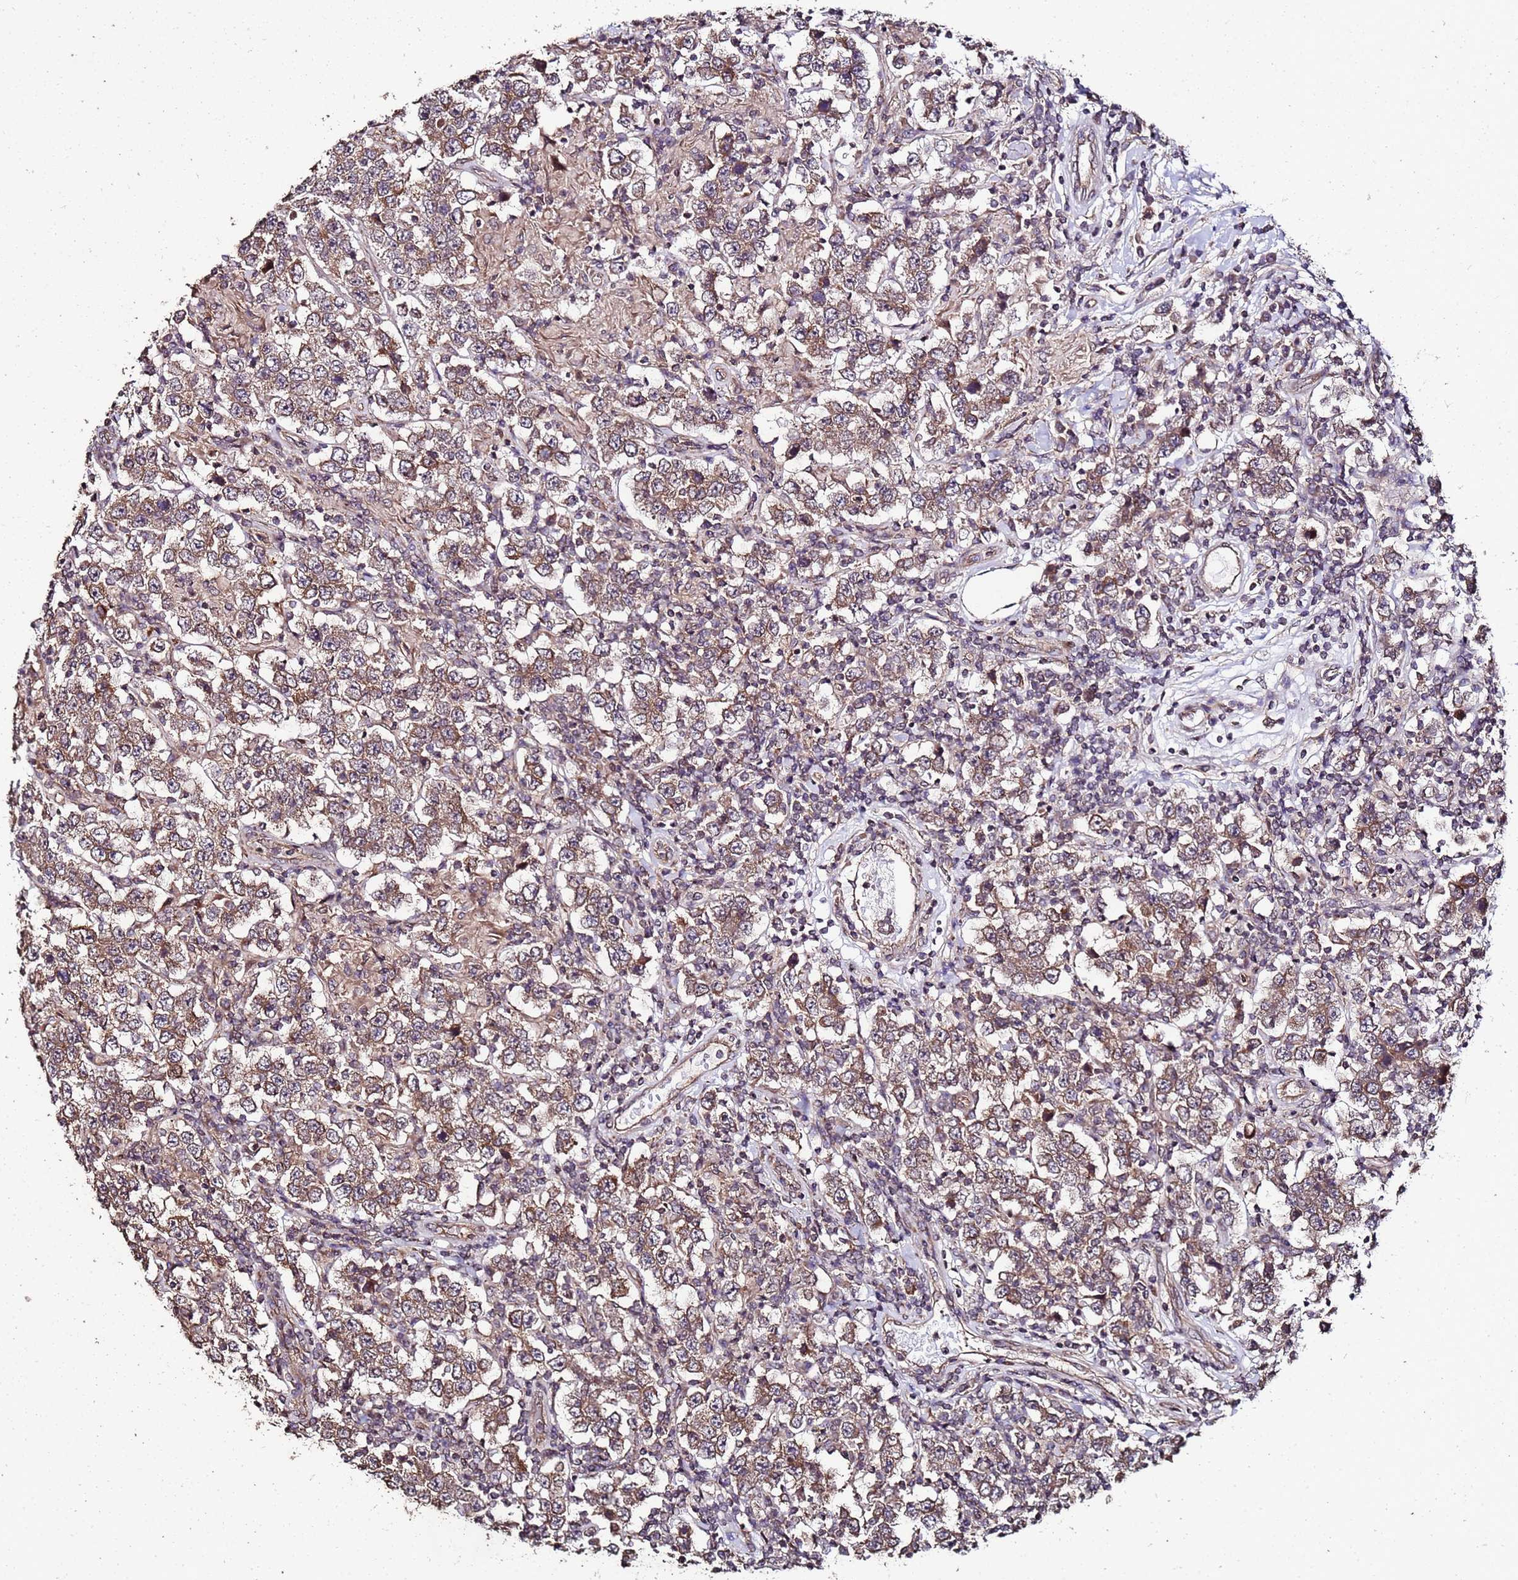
{"staining": {"intensity": "moderate", "quantity": ">75%", "location": "cytoplasmic/membranous"}, "tissue": "testis cancer", "cell_type": "Tumor cells", "image_type": "cancer", "snomed": [{"axis": "morphology", "description": "Normal tissue, NOS"}, {"axis": "morphology", "description": "Urothelial carcinoma, High grade"}, {"axis": "morphology", "description": "Seminoma, NOS"}, {"axis": "morphology", "description": "Carcinoma, Embryonal, NOS"}, {"axis": "topography", "description": "Urinary bladder"}, {"axis": "topography", "description": "Testis"}], "caption": "Human embryonal carcinoma (testis) stained with a brown dye demonstrates moderate cytoplasmic/membranous positive staining in about >75% of tumor cells.", "gene": "PRODH", "patient": {"sex": "male", "age": 41}}